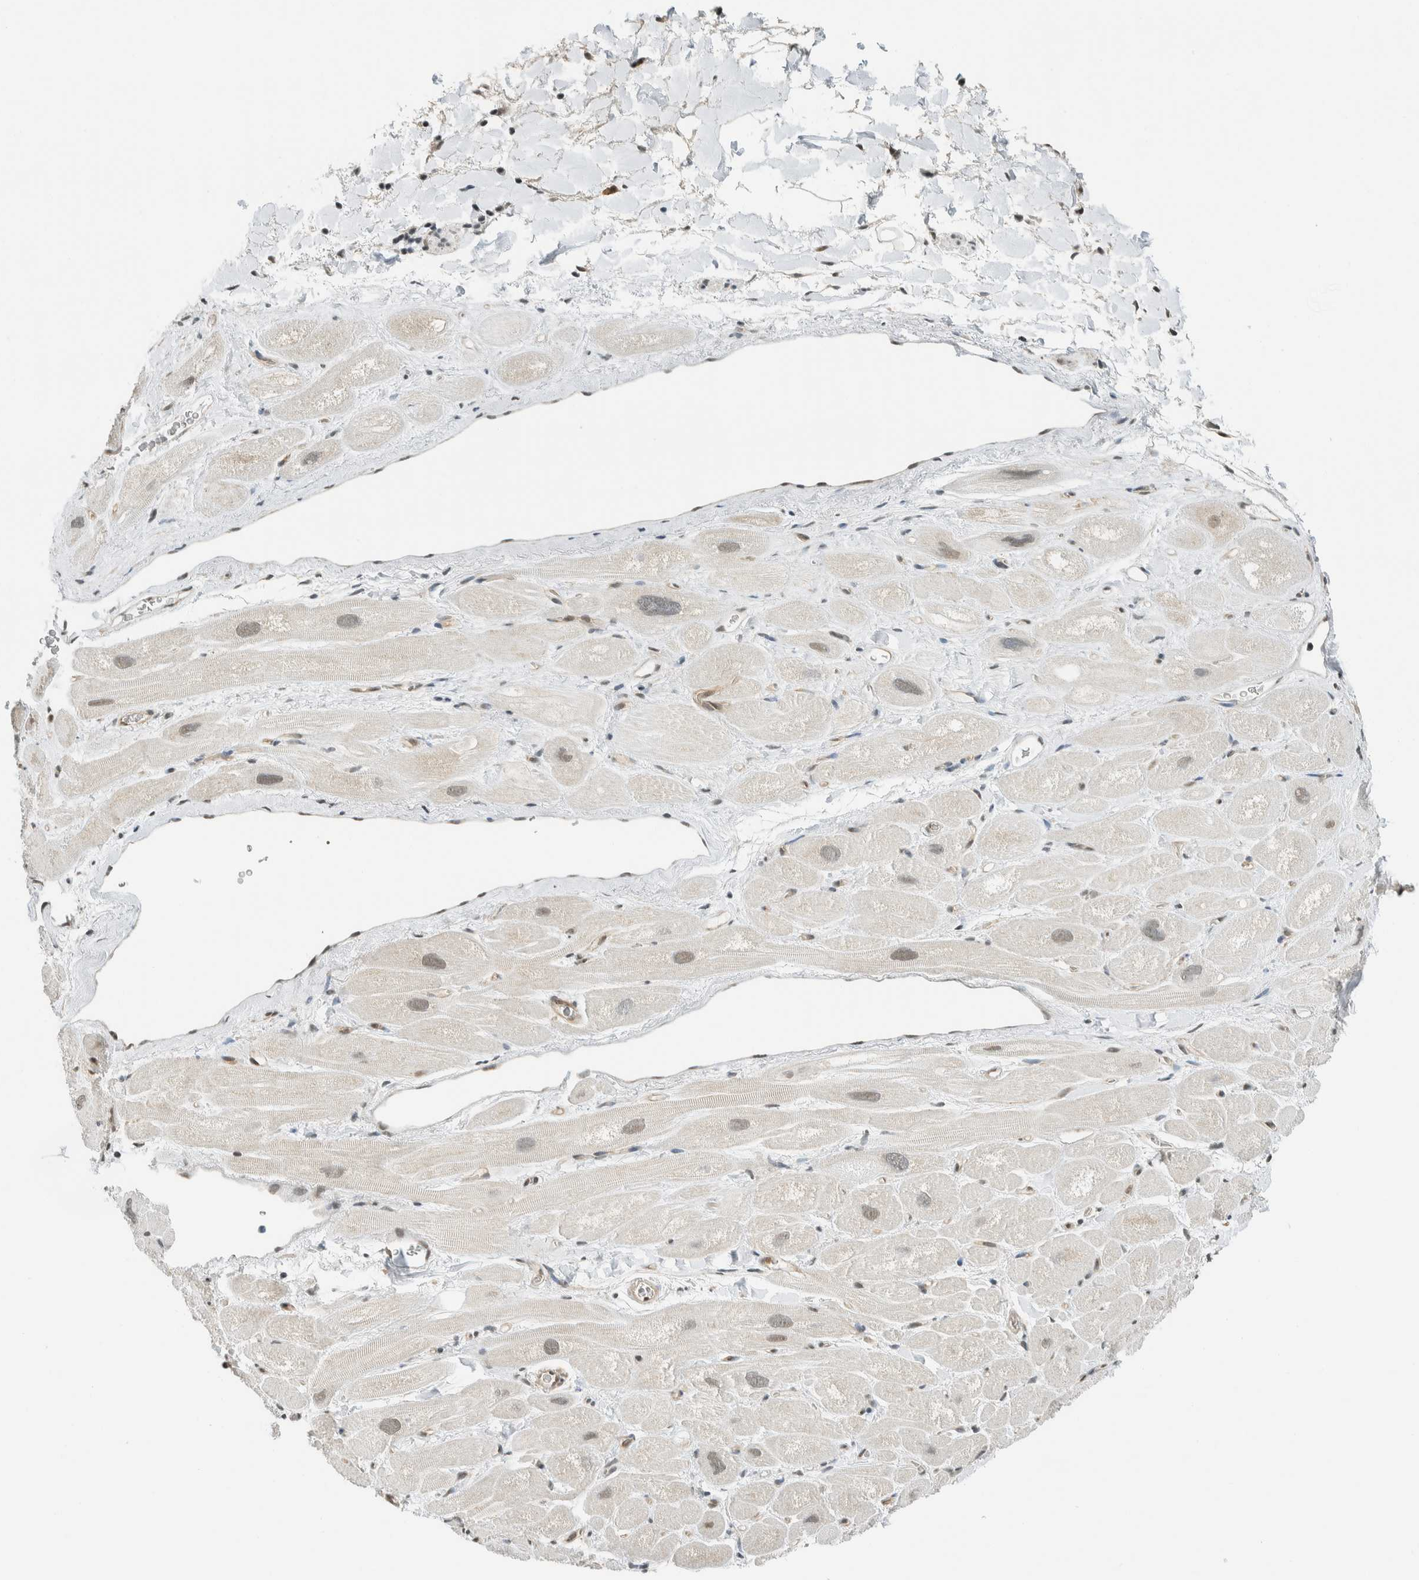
{"staining": {"intensity": "negative", "quantity": "none", "location": "none"}, "tissue": "heart muscle", "cell_type": "Cardiomyocytes", "image_type": "normal", "snomed": [{"axis": "morphology", "description": "Normal tissue, NOS"}, {"axis": "topography", "description": "Heart"}], "caption": "Immunohistochemistry micrograph of normal heart muscle: human heart muscle stained with DAB (3,3'-diaminobenzidine) displays no significant protein expression in cardiomyocytes.", "gene": "NIBAN2", "patient": {"sex": "male", "age": 49}}